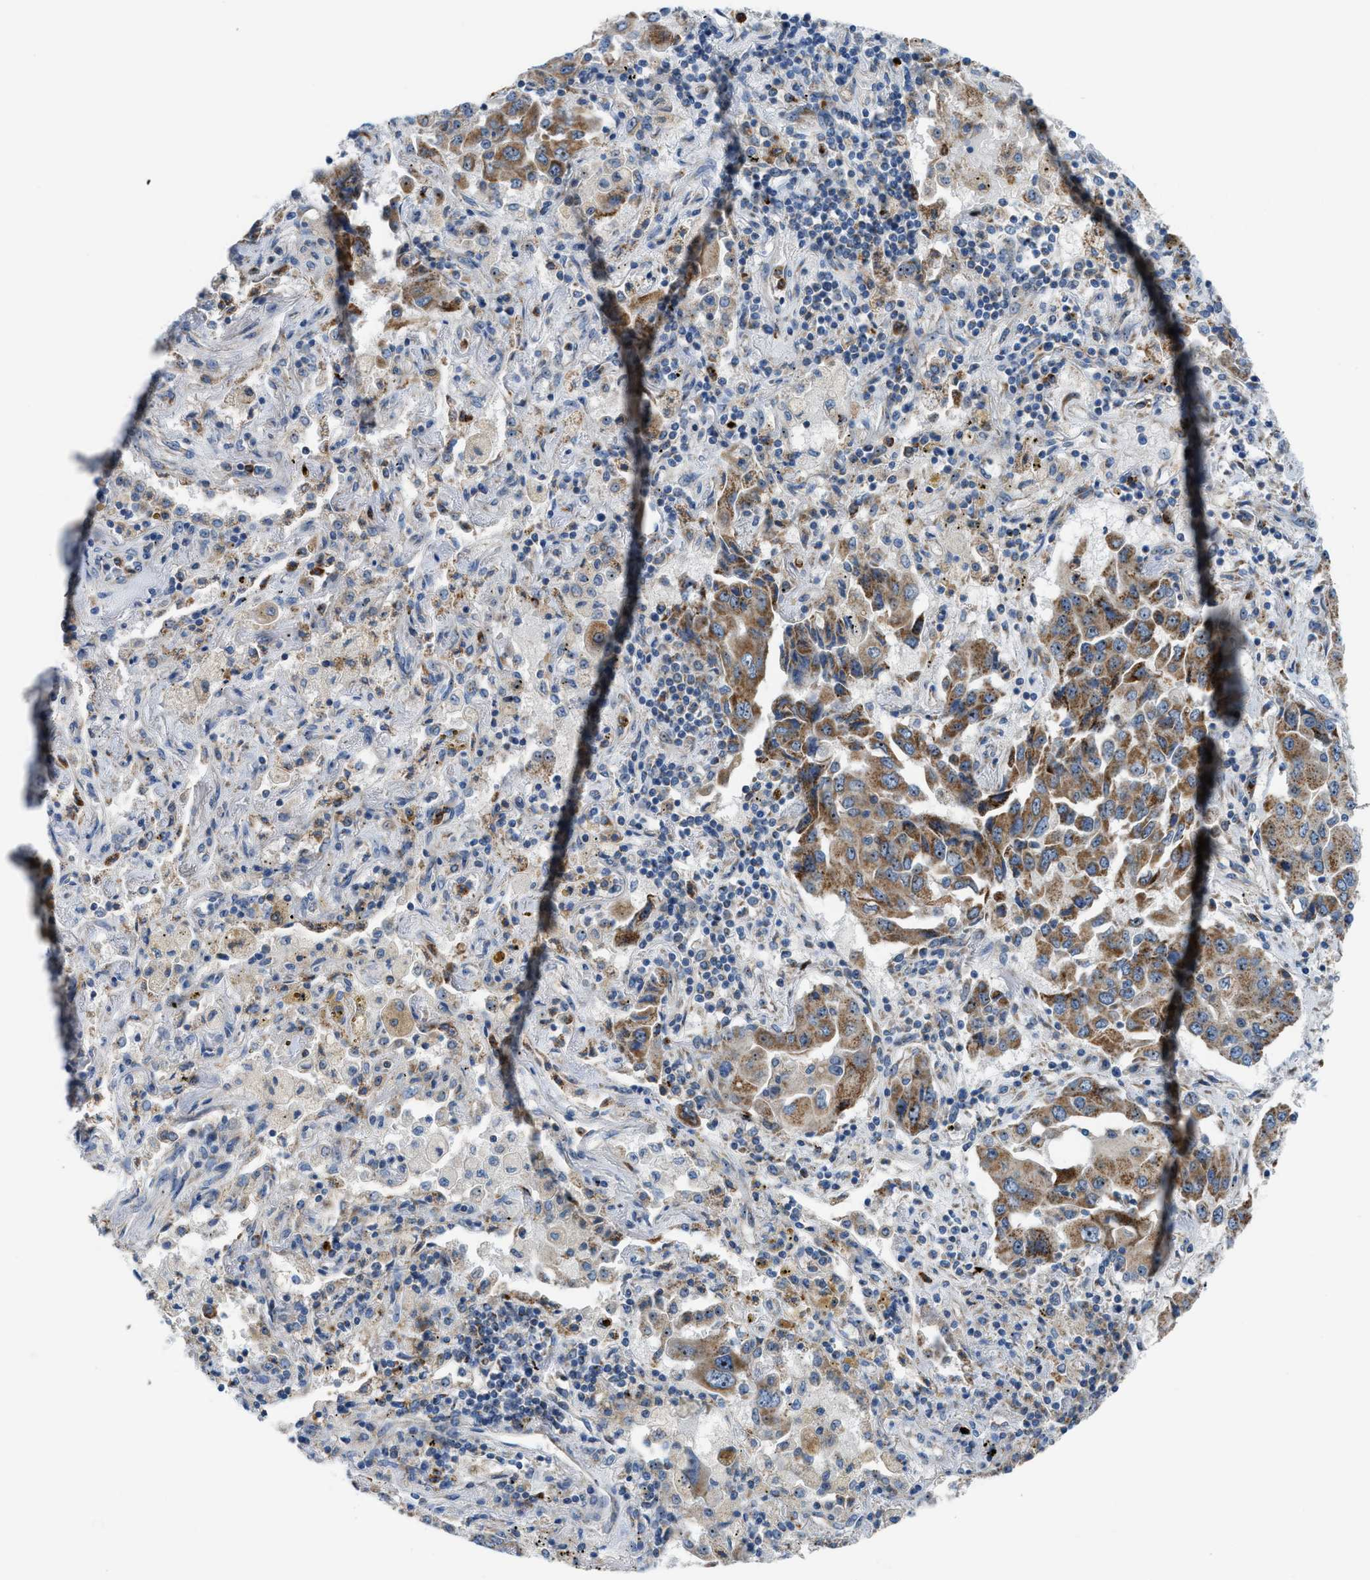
{"staining": {"intensity": "moderate", "quantity": ">75%", "location": "cytoplasmic/membranous,nuclear"}, "tissue": "lung cancer", "cell_type": "Tumor cells", "image_type": "cancer", "snomed": [{"axis": "morphology", "description": "Adenocarcinoma, NOS"}, {"axis": "topography", "description": "Lung"}], "caption": "Lung cancer (adenocarcinoma) stained with IHC reveals moderate cytoplasmic/membranous and nuclear expression in approximately >75% of tumor cells. (DAB (3,3'-diaminobenzidine) = brown stain, brightfield microscopy at high magnification).", "gene": "TPH1", "patient": {"sex": "female", "age": 65}}